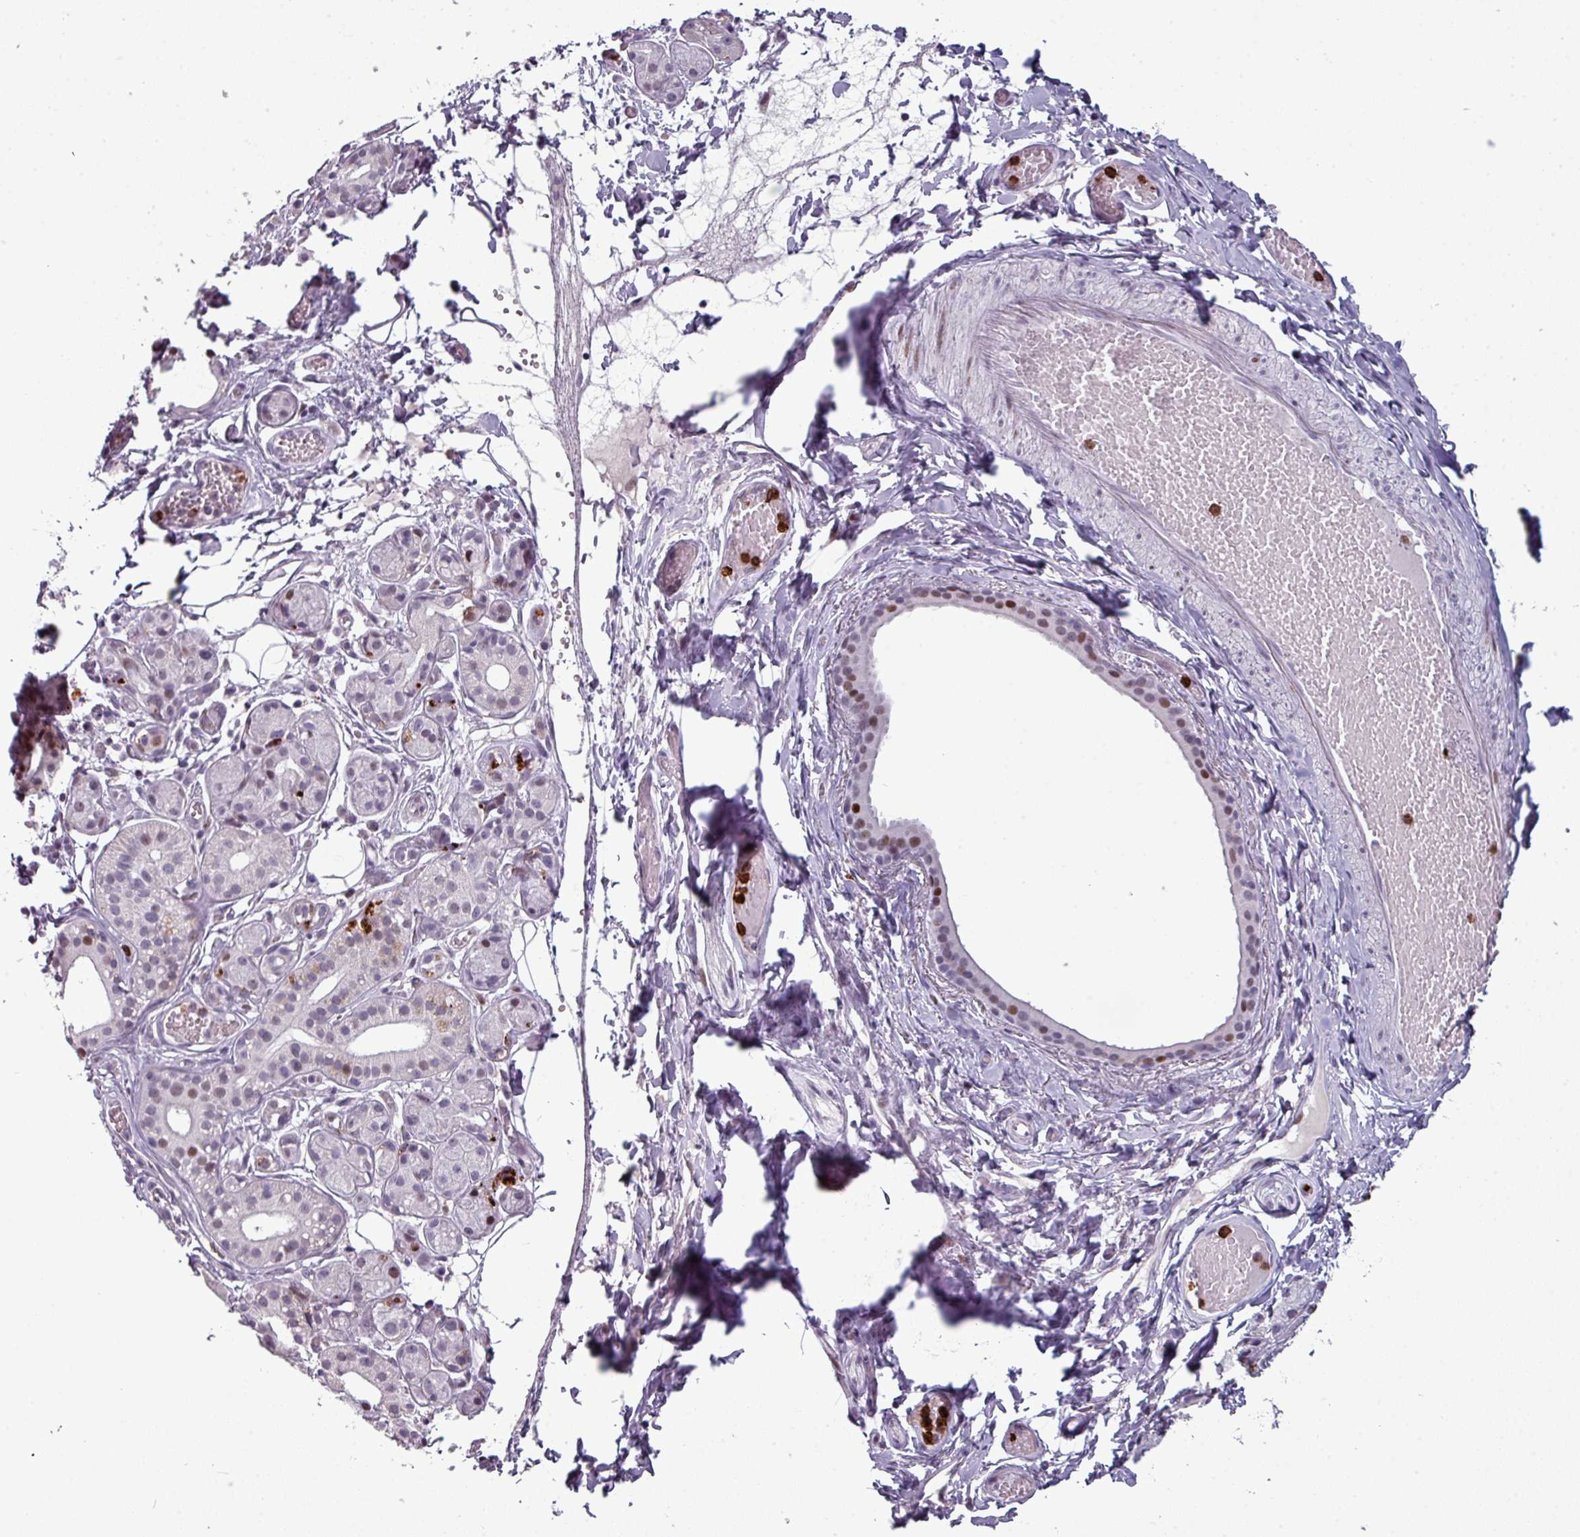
{"staining": {"intensity": "moderate", "quantity": "<25%", "location": "nuclear"}, "tissue": "salivary gland", "cell_type": "Glandular cells", "image_type": "normal", "snomed": [{"axis": "morphology", "description": "Normal tissue, NOS"}, {"axis": "topography", "description": "Salivary gland"}], "caption": "High-magnification brightfield microscopy of unremarkable salivary gland stained with DAB (brown) and counterstained with hematoxylin (blue). glandular cells exhibit moderate nuclear staining is present in approximately<25% of cells. Ihc stains the protein of interest in brown and the nuclei are stained blue.", "gene": "TMEFF1", "patient": {"sex": "male", "age": 82}}